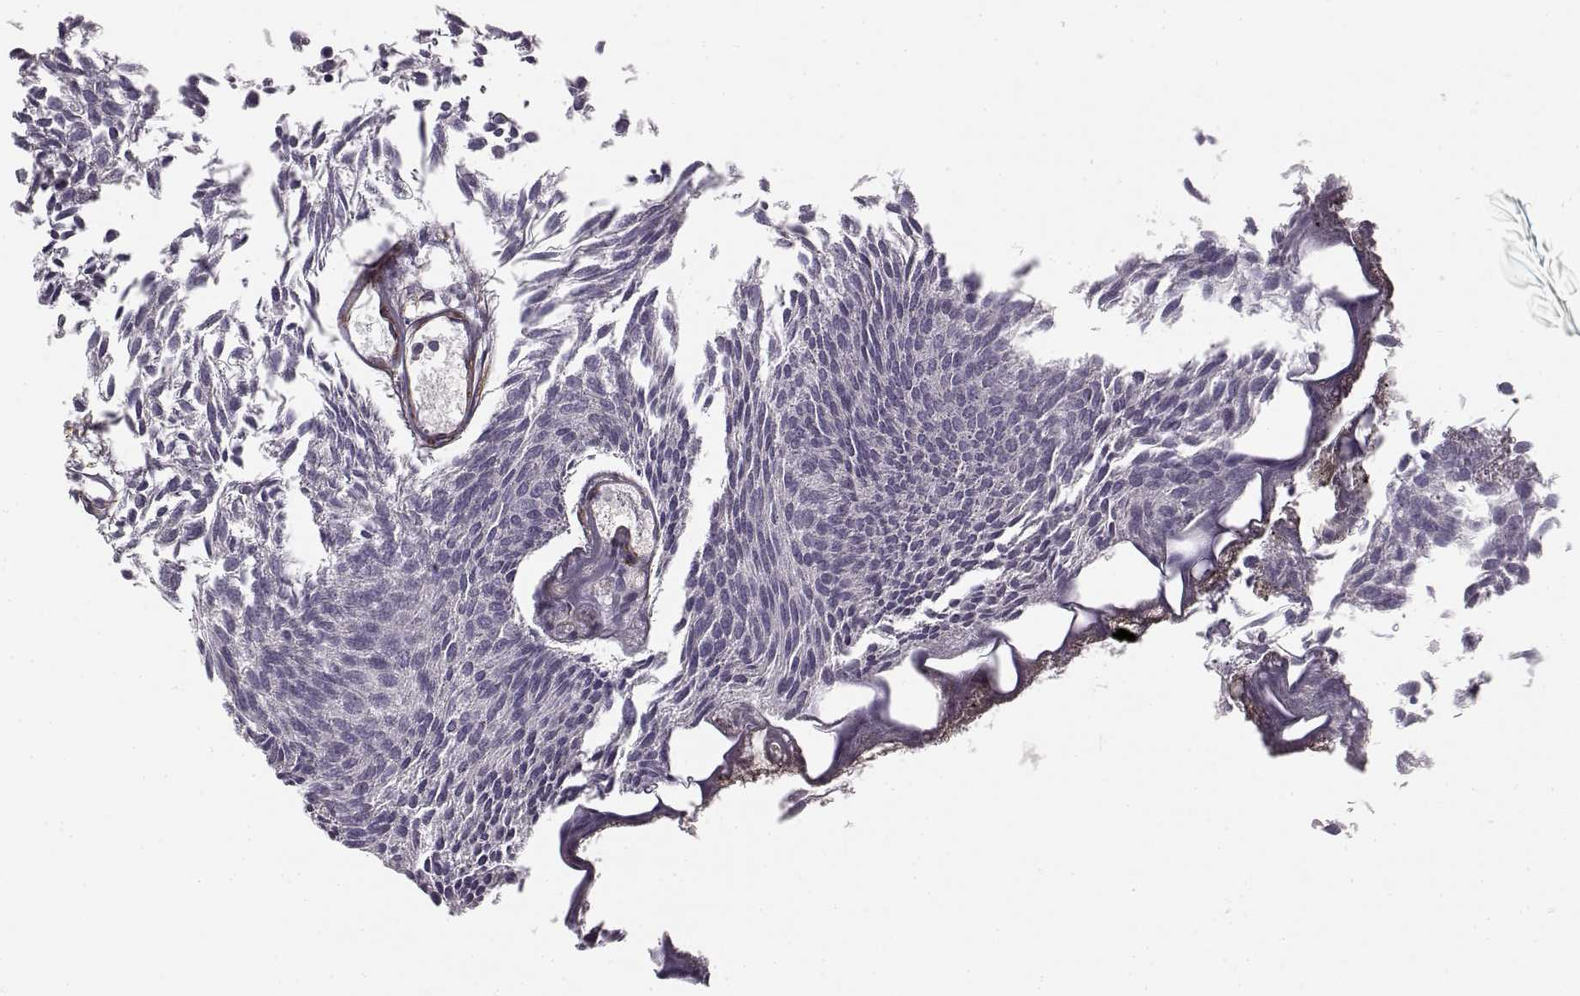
{"staining": {"intensity": "negative", "quantity": "none", "location": "none"}, "tissue": "urothelial cancer", "cell_type": "Tumor cells", "image_type": "cancer", "snomed": [{"axis": "morphology", "description": "Urothelial carcinoma, Low grade"}, {"axis": "topography", "description": "Urinary bladder"}], "caption": "Low-grade urothelial carcinoma was stained to show a protein in brown. There is no significant positivity in tumor cells. The staining was performed using DAB (3,3'-diaminobenzidine) to visualize the protein expression in brown, while the nuclei were stained in blue with hematoxylin (Magnification: 20x).", "gene": "RGS9BP", "patient": {"sex": "male", "age": 63}}